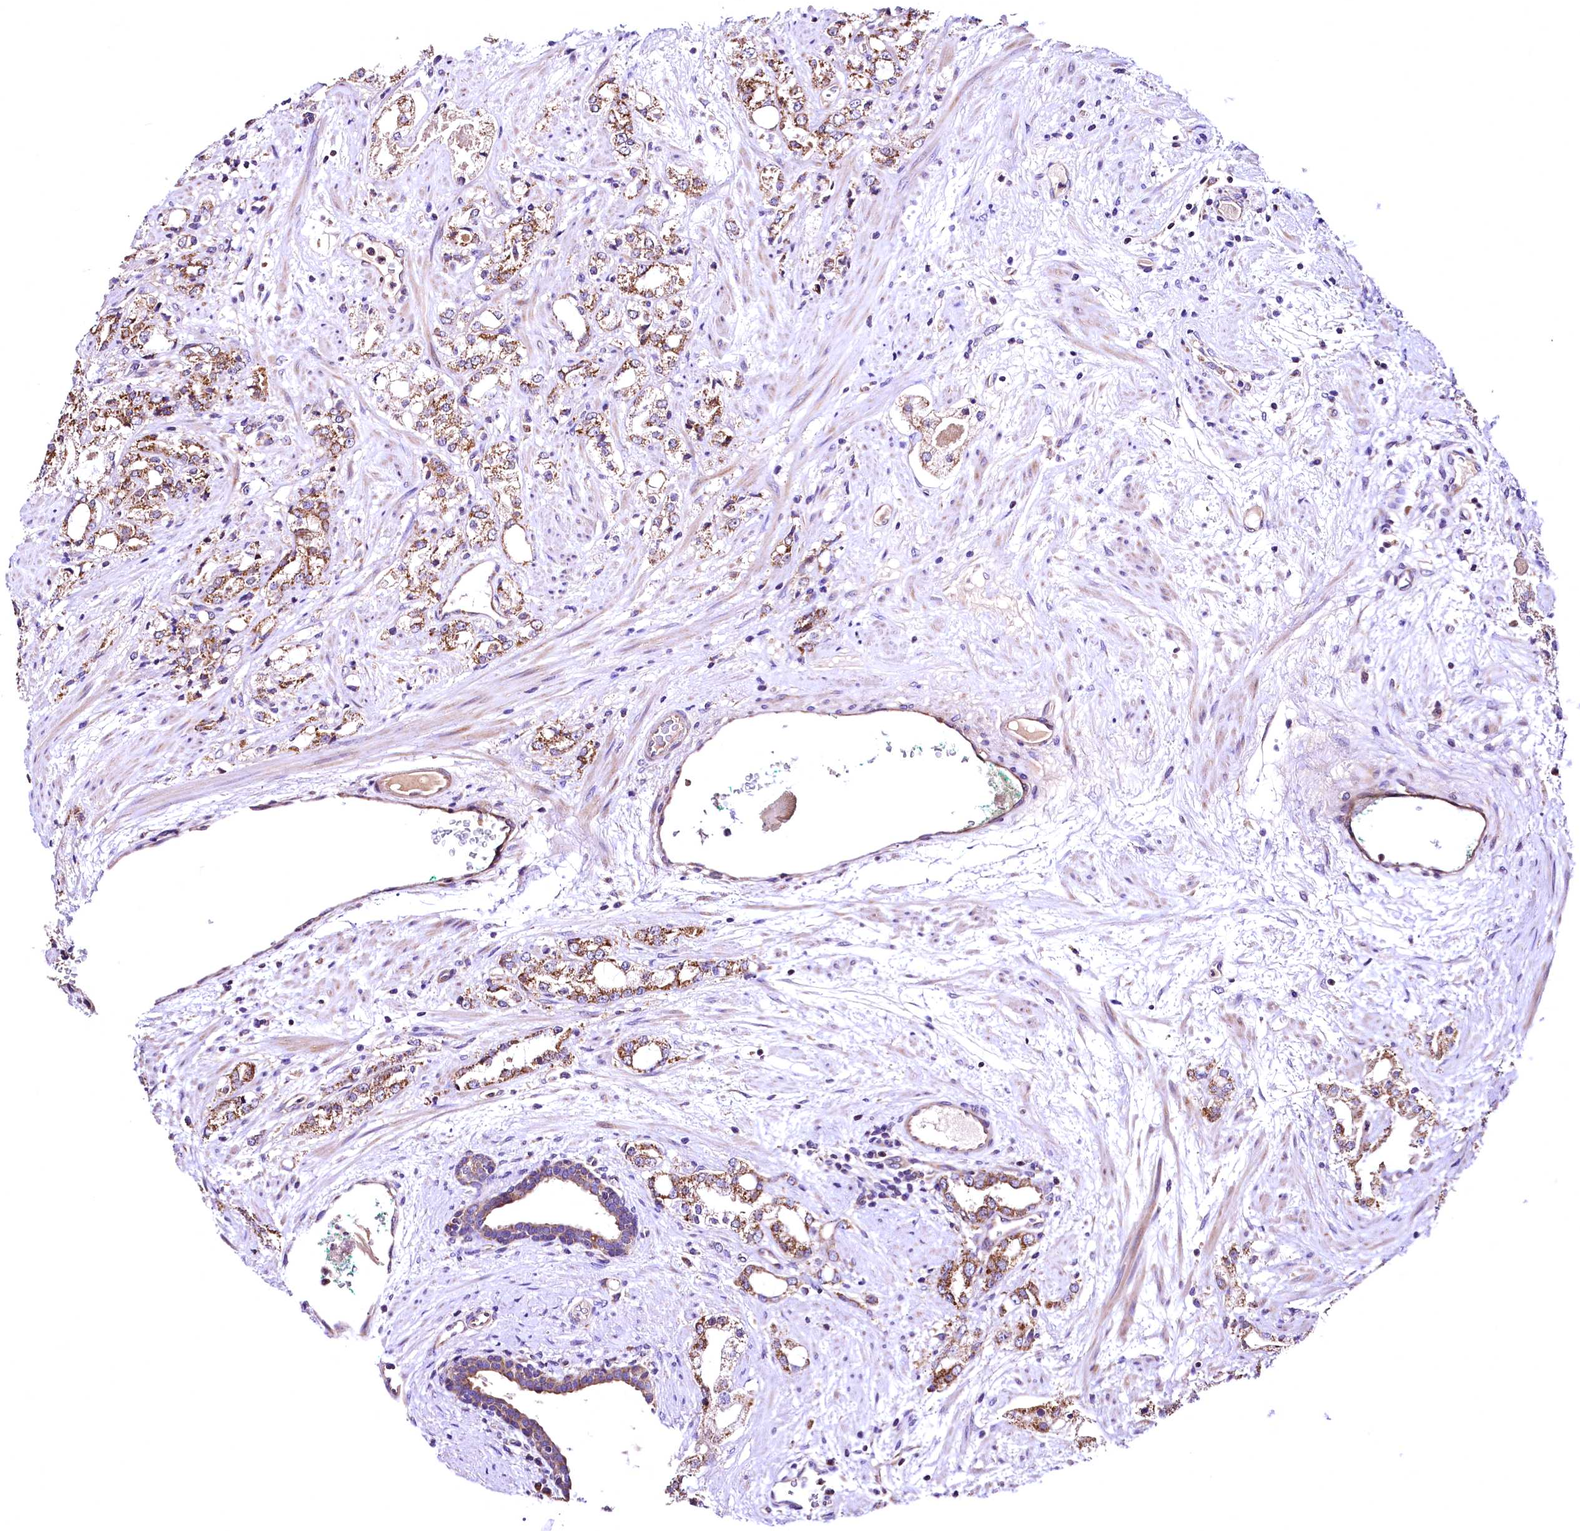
{"staining": {"intensity": "moderate", "quantity": ">75%", "location": "cytoplasmic/membranous"}, "tissue": "prostate cancer", "cell_type": "Tumor cells", "image_type": "cancer", "snomed": [{"axis": "morphology", "description": "Adenocarcinoma, High grade"}, {"axis": "topography", "description": "Prostate"}], "caption": "Immunohistochemical staining of prostate adenocarcinoma (high-grade) exhibits moderate cytoplasmic/membranous protein expression in about >75% of tumor cells.", "gene": "MRPL57", "patient": {"sex": "male", "age": 64}}